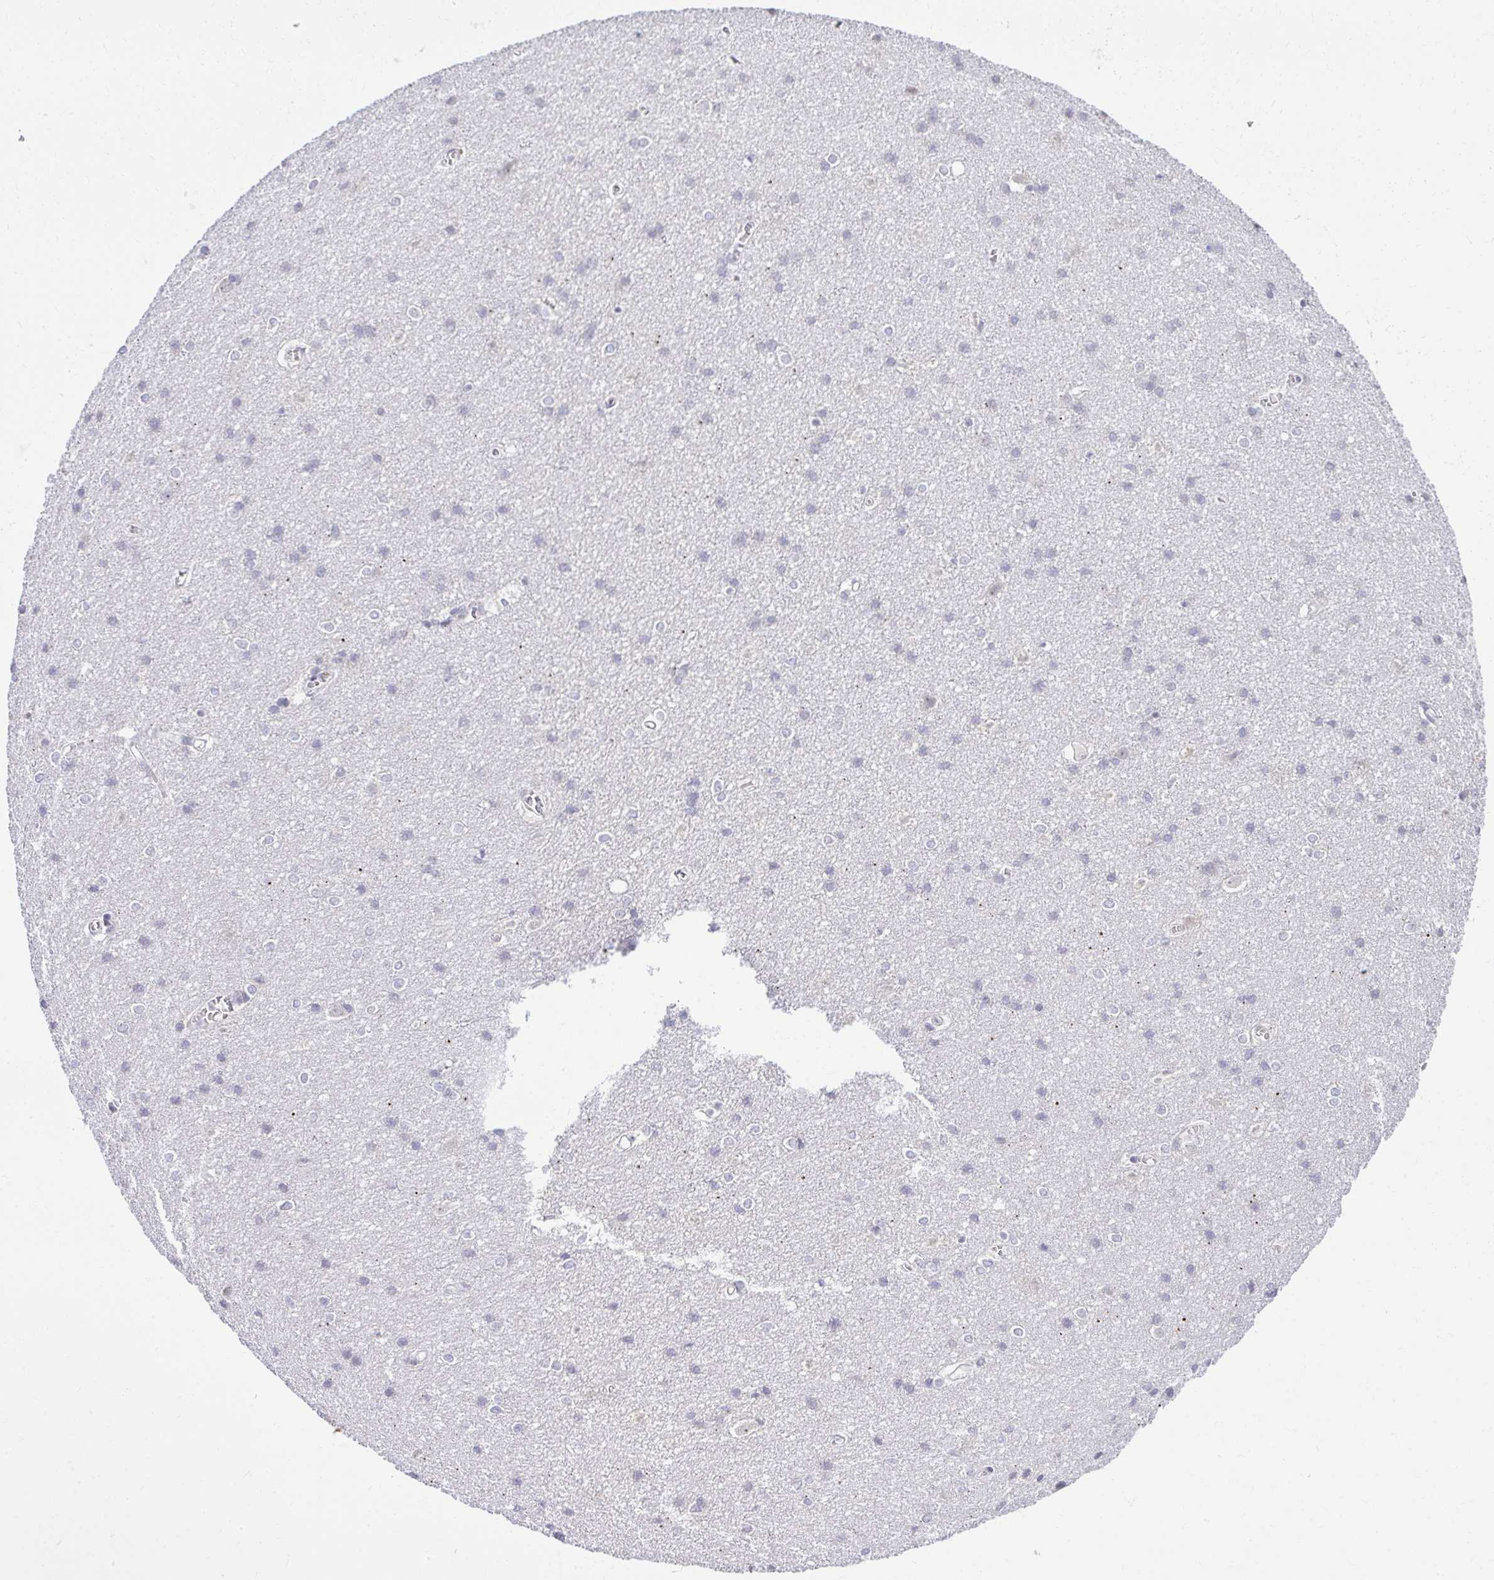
{"staining": {"intensity": "negative", "quantity": "none", "location": "none"}, "tissue": "cerebral cortex", "cell_type": "Endothelial cells", "image_type": "normal", "snomed": [{"axis": "morphology", "description": "Normal tissue, NOS"}, {"axis": "topography", "description": "Cerebral cortex"}], "caption": "IHC of benign cerebral cortex demonstrates no expression in endothelial cells.", "gene": "EID3", "patient": {"sex": "male", "age": 37}}